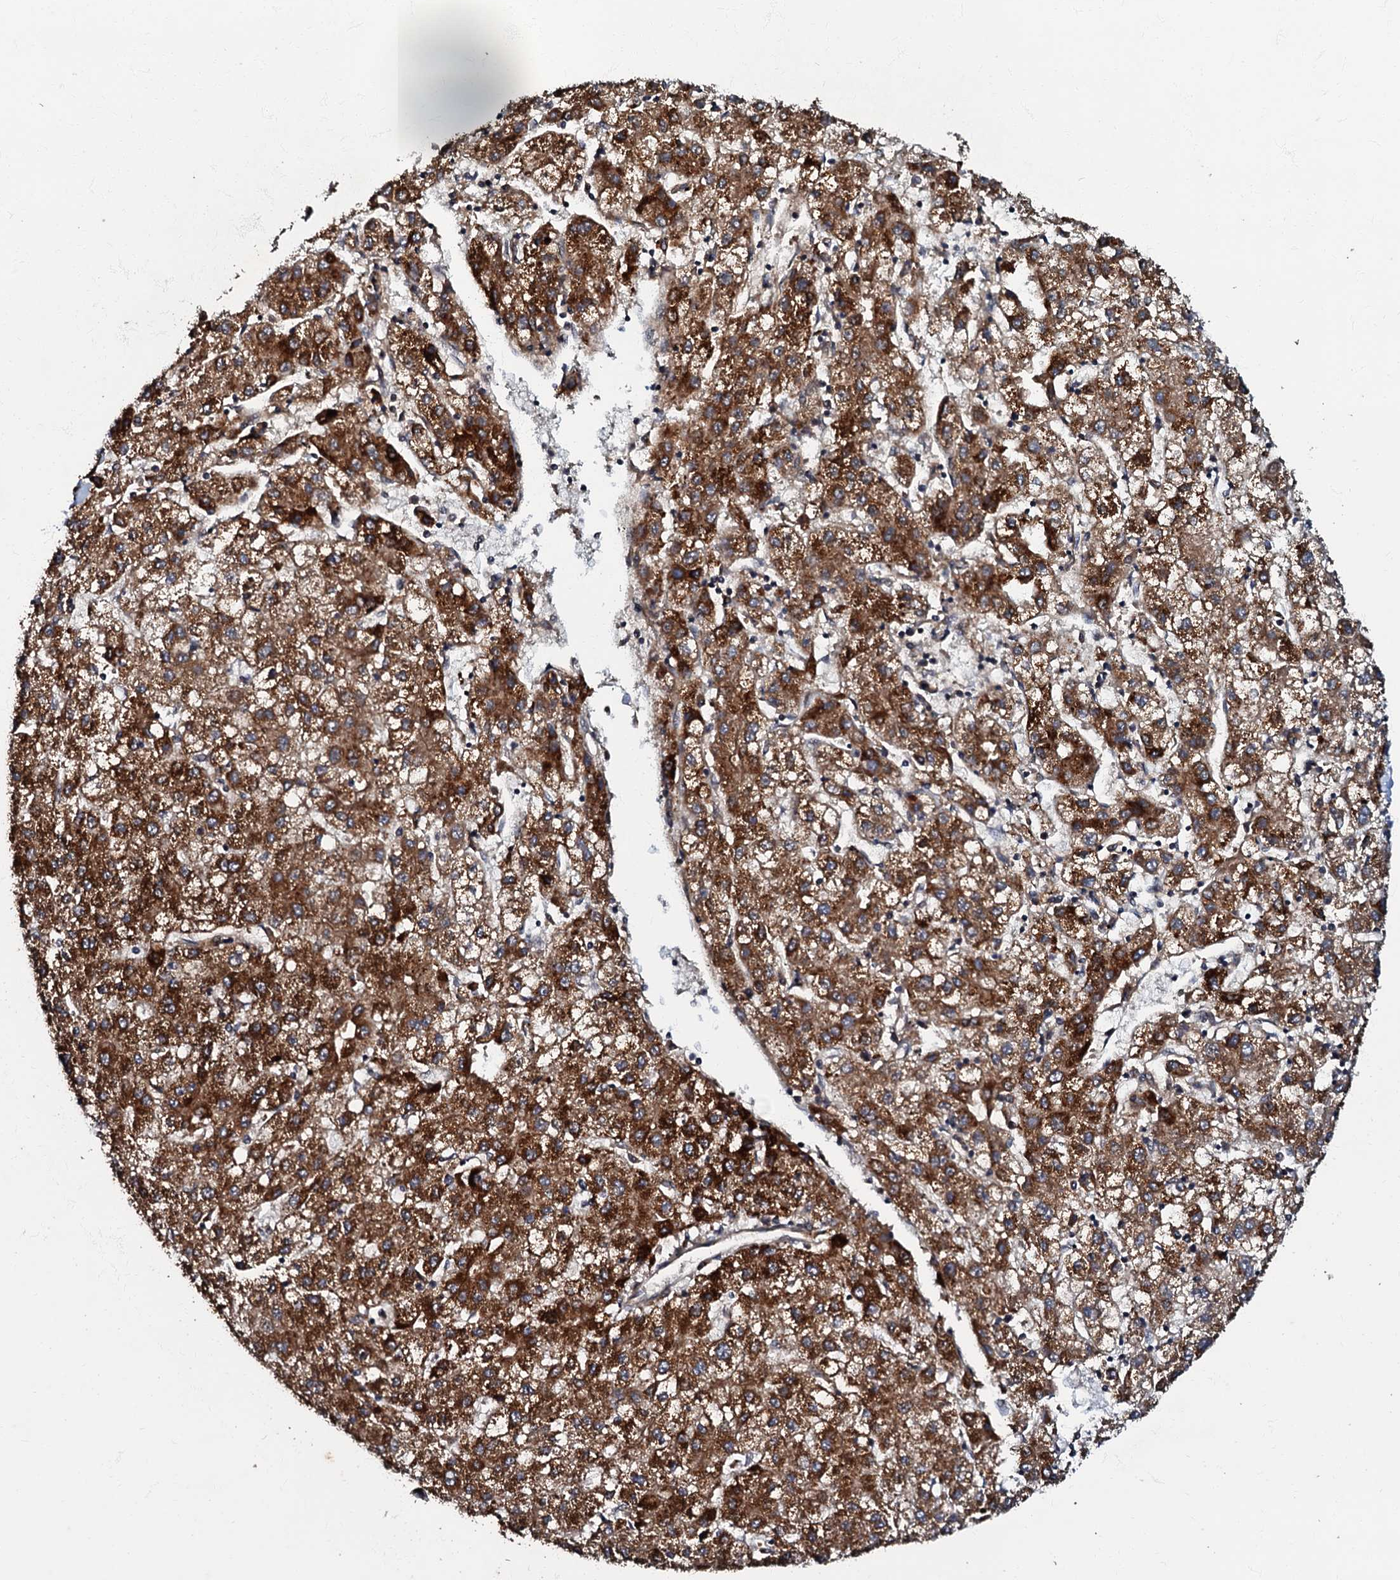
{"staining": {"intensity": "strong", "quantity": ">75%", "location": "cytoplasmic/membranous"}, "tissue": "liver cancer", "cell_type": "Tumor cells", "image_type": "cancer", "snomed": [{"axis": "morphology", "description": "Carcinoma, Hepatocellular, NOS"}, {"axis": "topography", "description": "Liver"}], "caption": "The immunohistochemical stain labels strong cytoplasmic/membranous positivity in tumor cells of hepatocellular carcinoma (liver) tissue.", "gene": "MANSC4", "patient": {"sex": "male", "age": 72}}